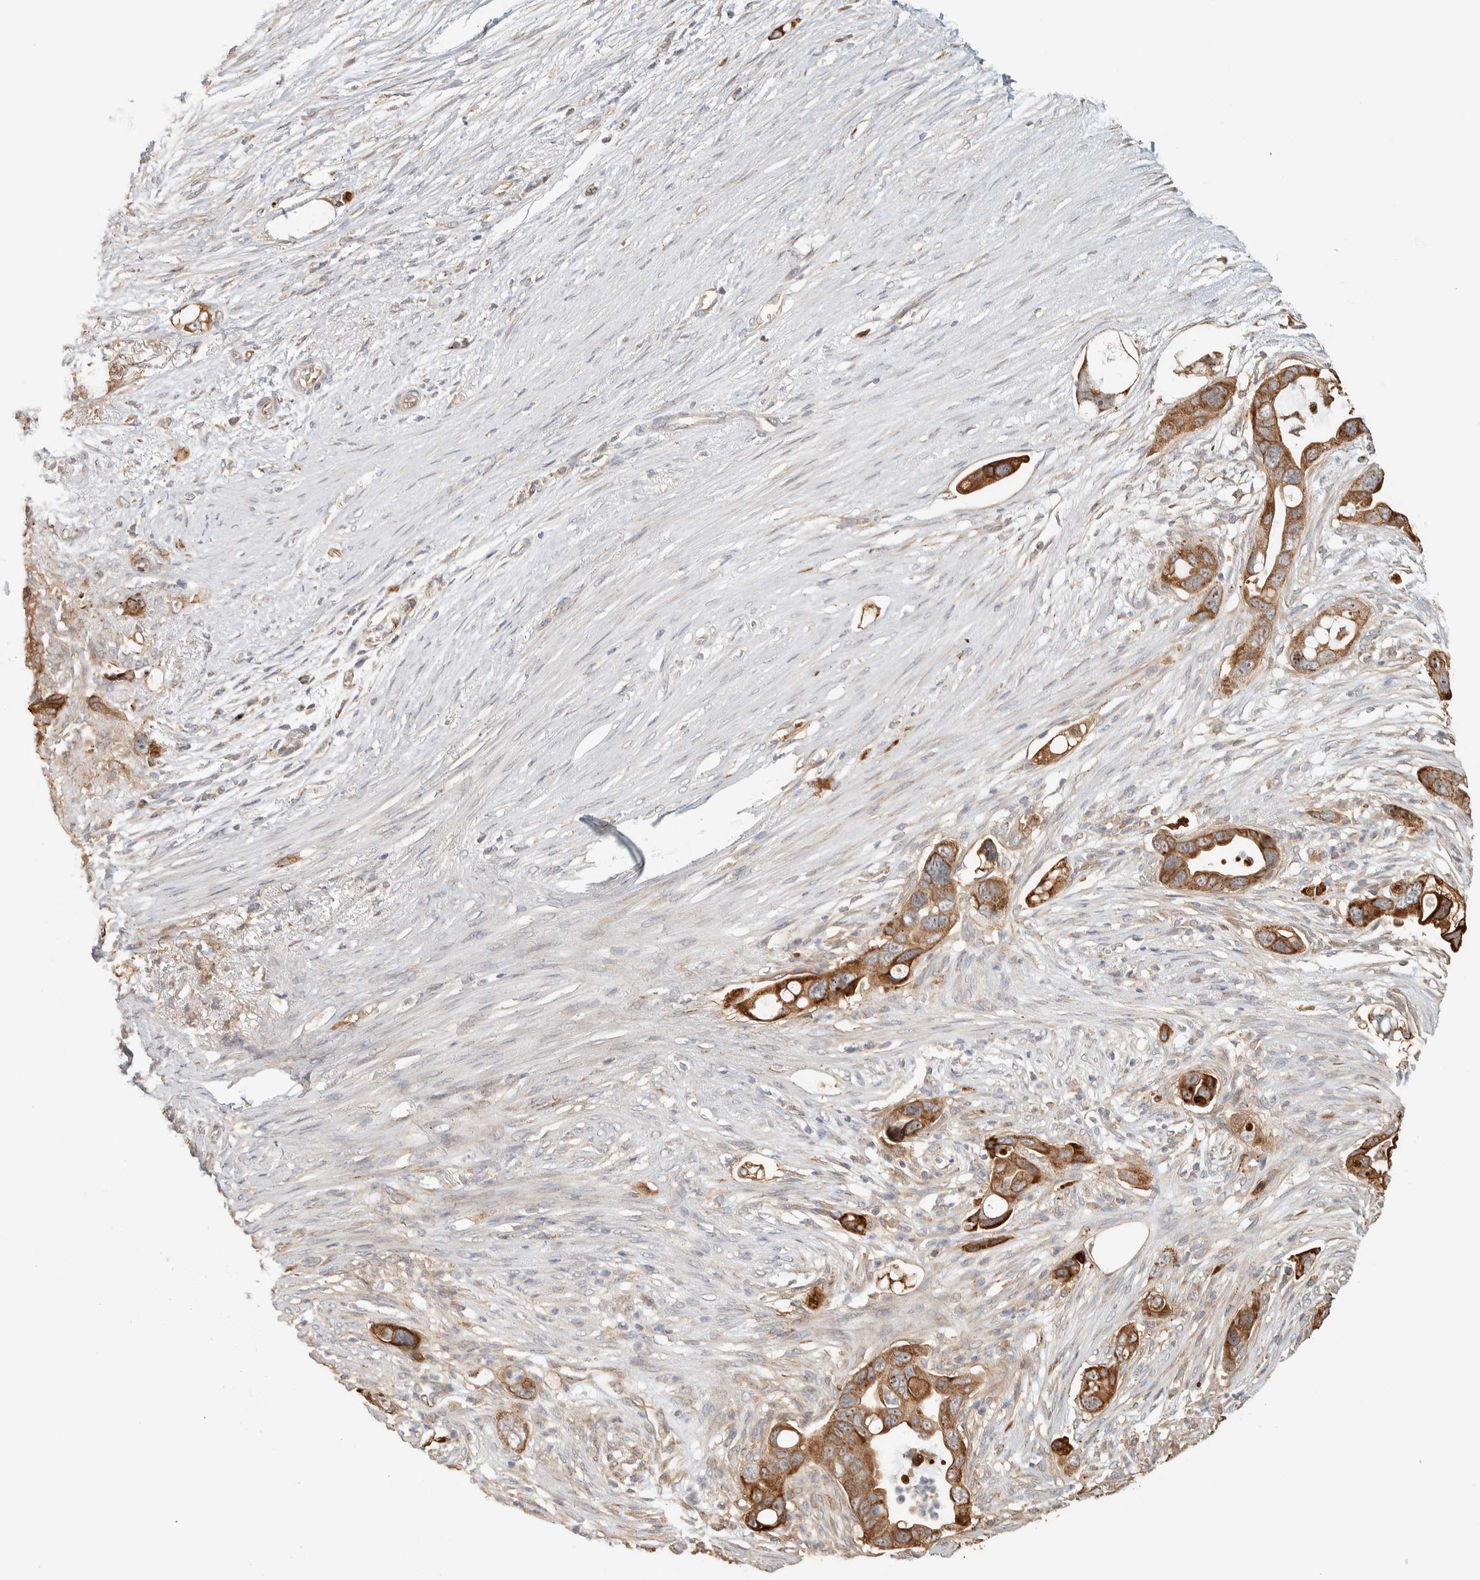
{"staining": {"intensity": "strong", "quantity": ">75%", "location": "cytoplasmic/membranous"}, "tissue": "pancreatic cancer", "cell_type": "Tumor cells", "image_type": "cancer", "snomed": [{"axis": "morphology", "description": "Adenocarcinoma, NOS"}, {"axis": "topography", "description": "Pancreas"}], "caption": "Strong cytoplasmic/membranous staining for a protein is seen in approximately >75% of tumor cells of pancreatic cancer (adenocarcinoma) using immunohistochemistry (IHC).", "gene": "KIF9", "patient": {"sex": "female", "age": 72}}